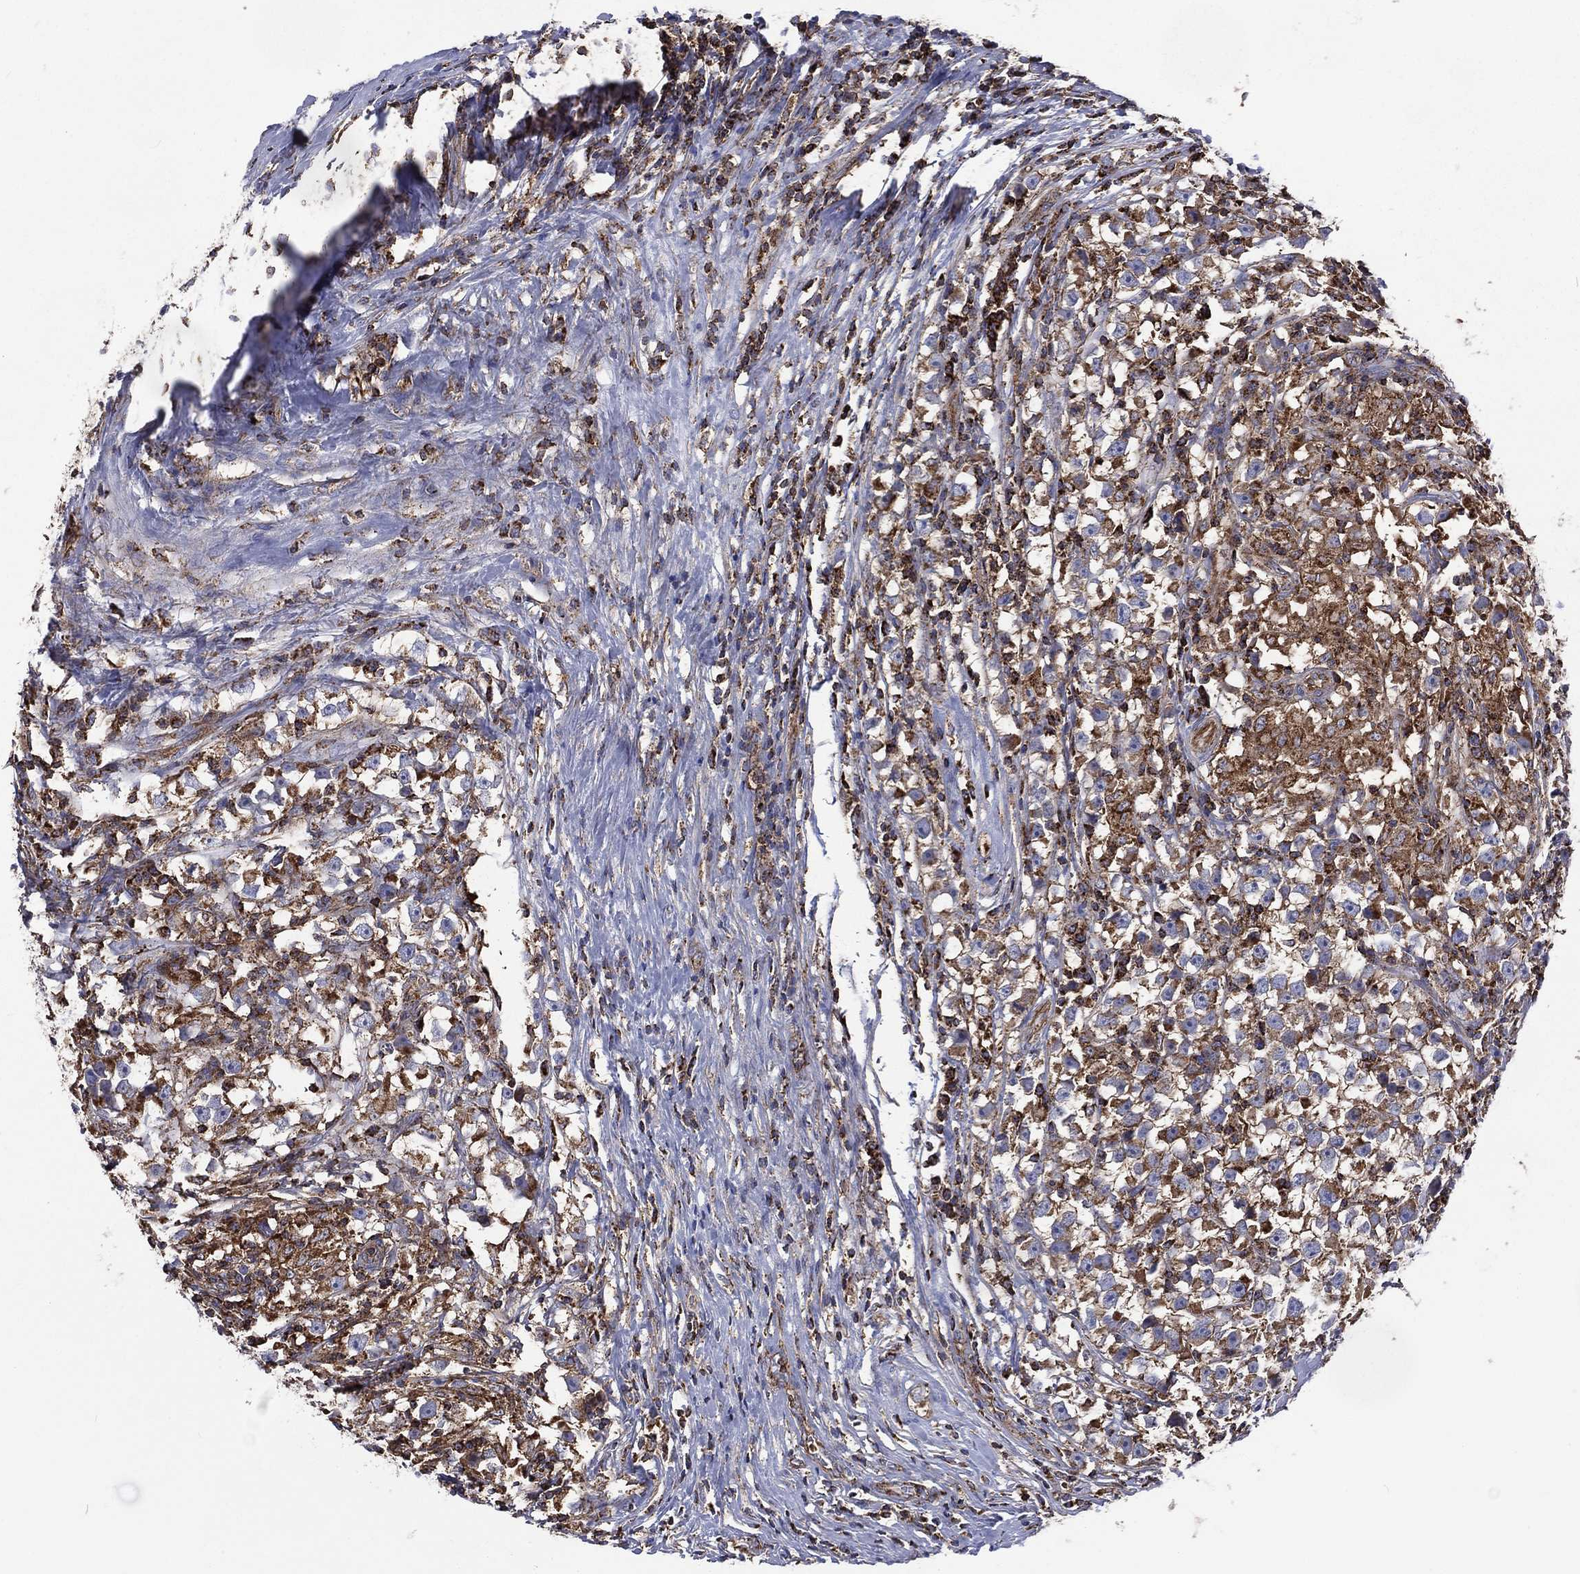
{"staining": {"intensity": "strong", "quantity": "25%-75%", "location": "cytoplasmic/membranous"}, "tissue": "testis cancer", "cell_type": "Tumor cells", "image_type": "cancer", "snomed": [{"axis": "morphology", "description": "Seminoma, NOS"}, {"axis": "topography", "description": "Testis"}], "caption": "This image demonstrates testis seminoma stained with immunohistochemistry (IHC) to label a protein in brown. The cytoplasmic/membranous of tumor cells show strong positivity for the protein. Nuclei are counter-stained blue.", "gene": "ANKRD37", "patient": {"sex": "male", "age": 33}}